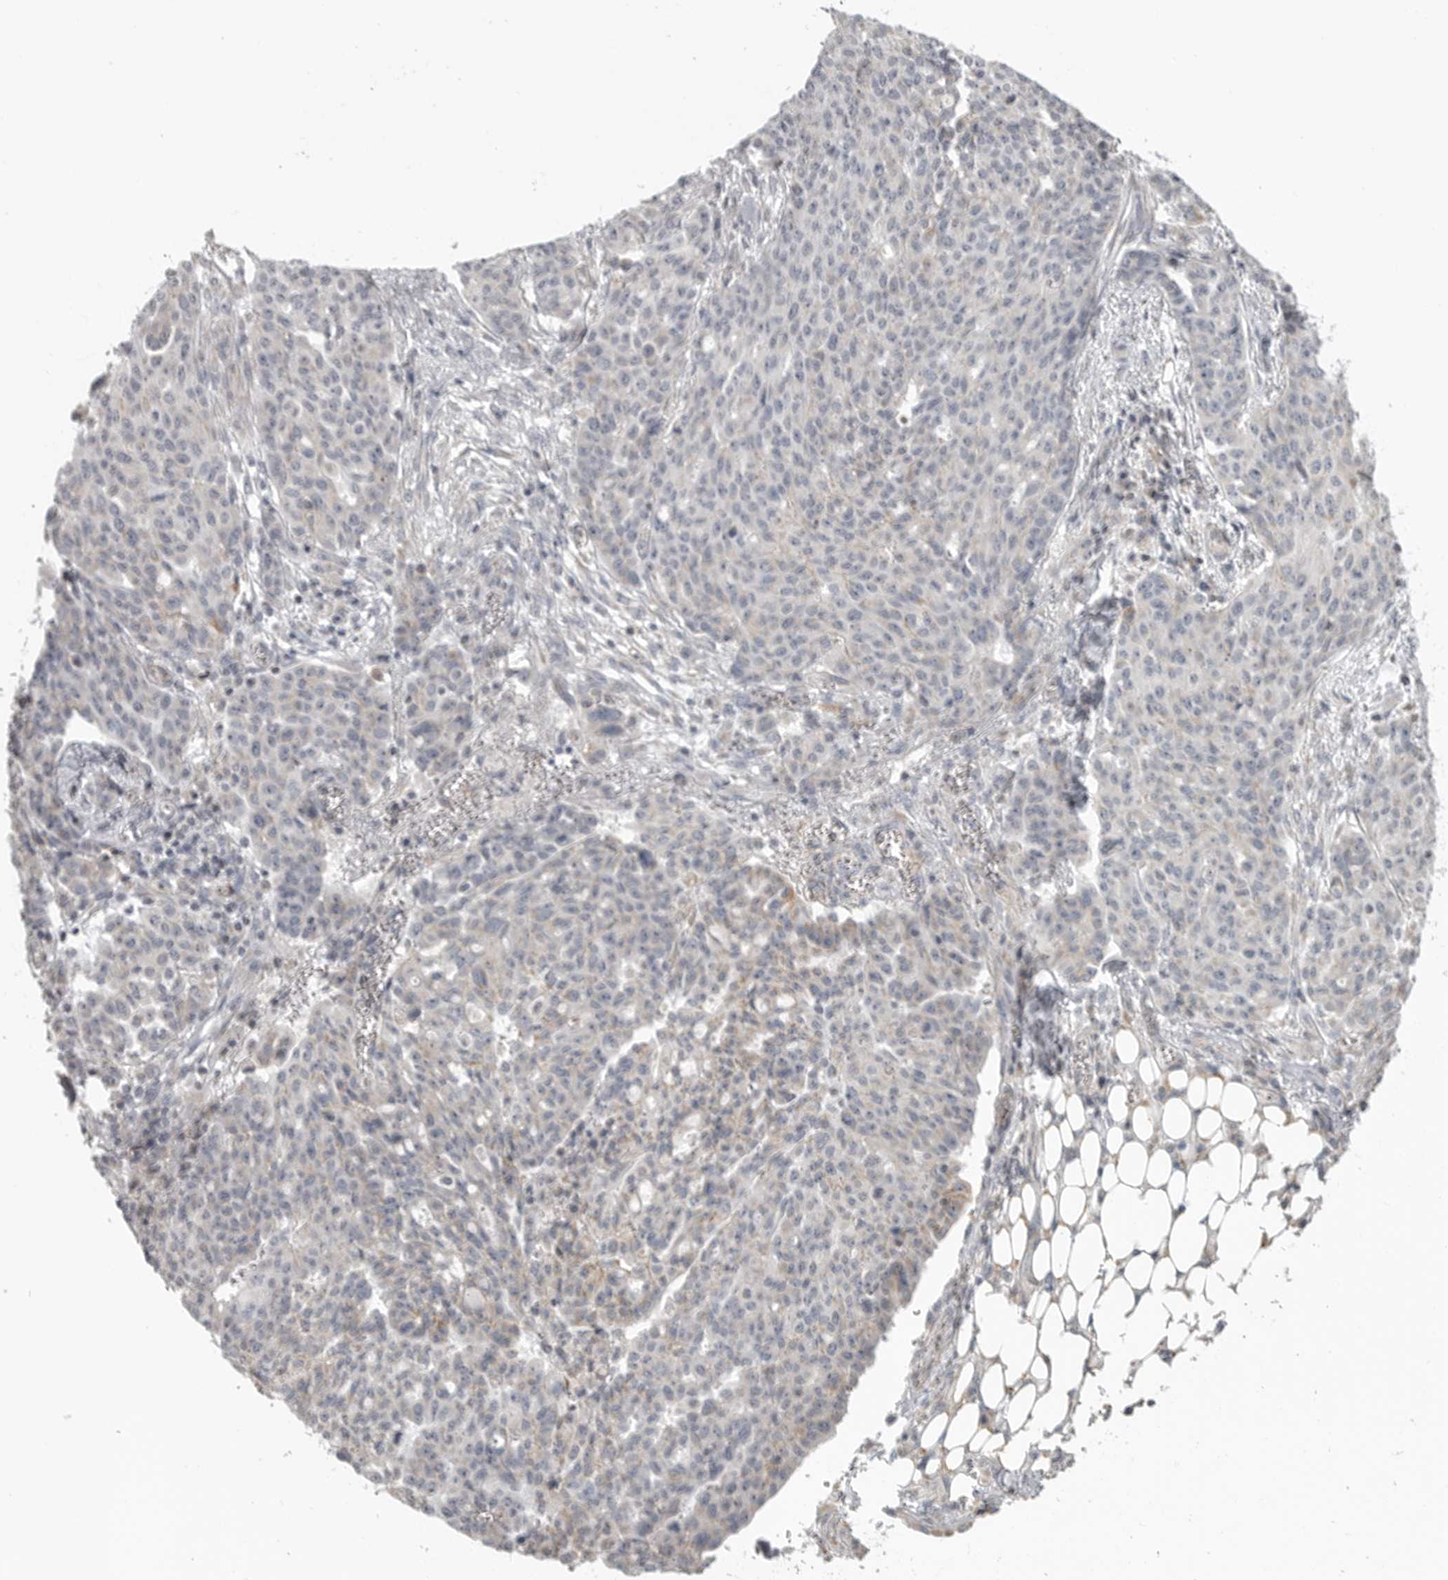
{"staining": {"intensity": "negative", "quantity": "none", "location": "none"}, "tissue": "ovarian cancer", "cell_type": "Tumor cells", "image_type": "cancer", "snomed": [{"axis": "morphology", "description": "Cystadenocarcinoma, serous, NOS"}, {"axis": "topography", "description": "Soft tissue"}, {"axis": "topography", "description": "Ovary"}], "caption": "This is an immunohistochemistry histopathology image of serous cystadenocarcinoma (ovarian). There is no expression in tumor cells.", "gene": "RXFP3", "patient": {"sex": "female", "age": 57}}